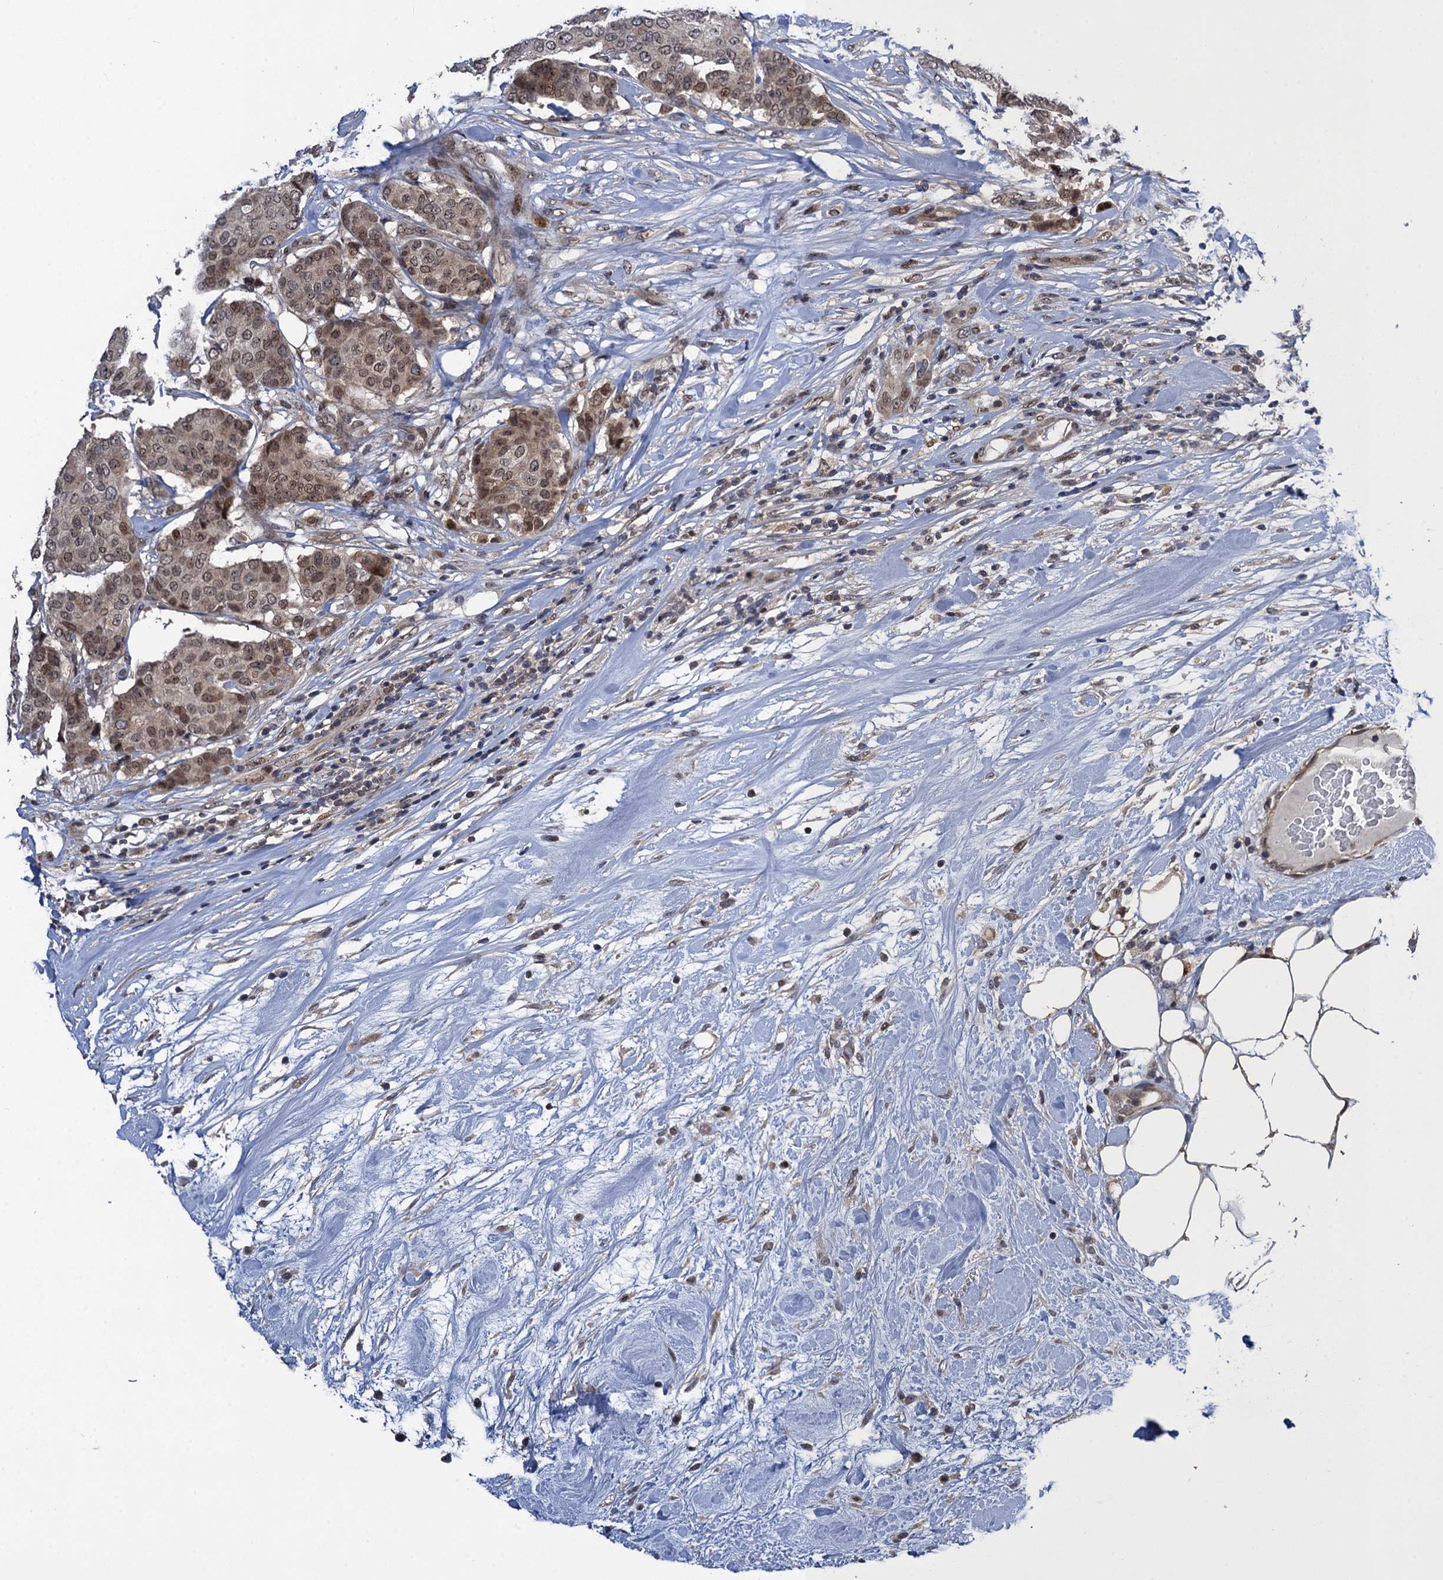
{"staining": {"intensity": "moderate", "quantity": "25%-75%", "location": "nuclear"}, "tissue": "breast cancer", "cell_type": "Tumor cells", "image_type": "cancer", "snomed": [{"axis": "morphology", "description": "Duct carcinoma"}, {"axis": "topography", "description": "Breast"}], "caption": "Human breast cancer stained with a brown dye reveals moderate nuclear positive positivity in about 25%-75% of tumor cells.", "gene": "ZAR1L", "patient": {"sex": "female", "age": 75}}